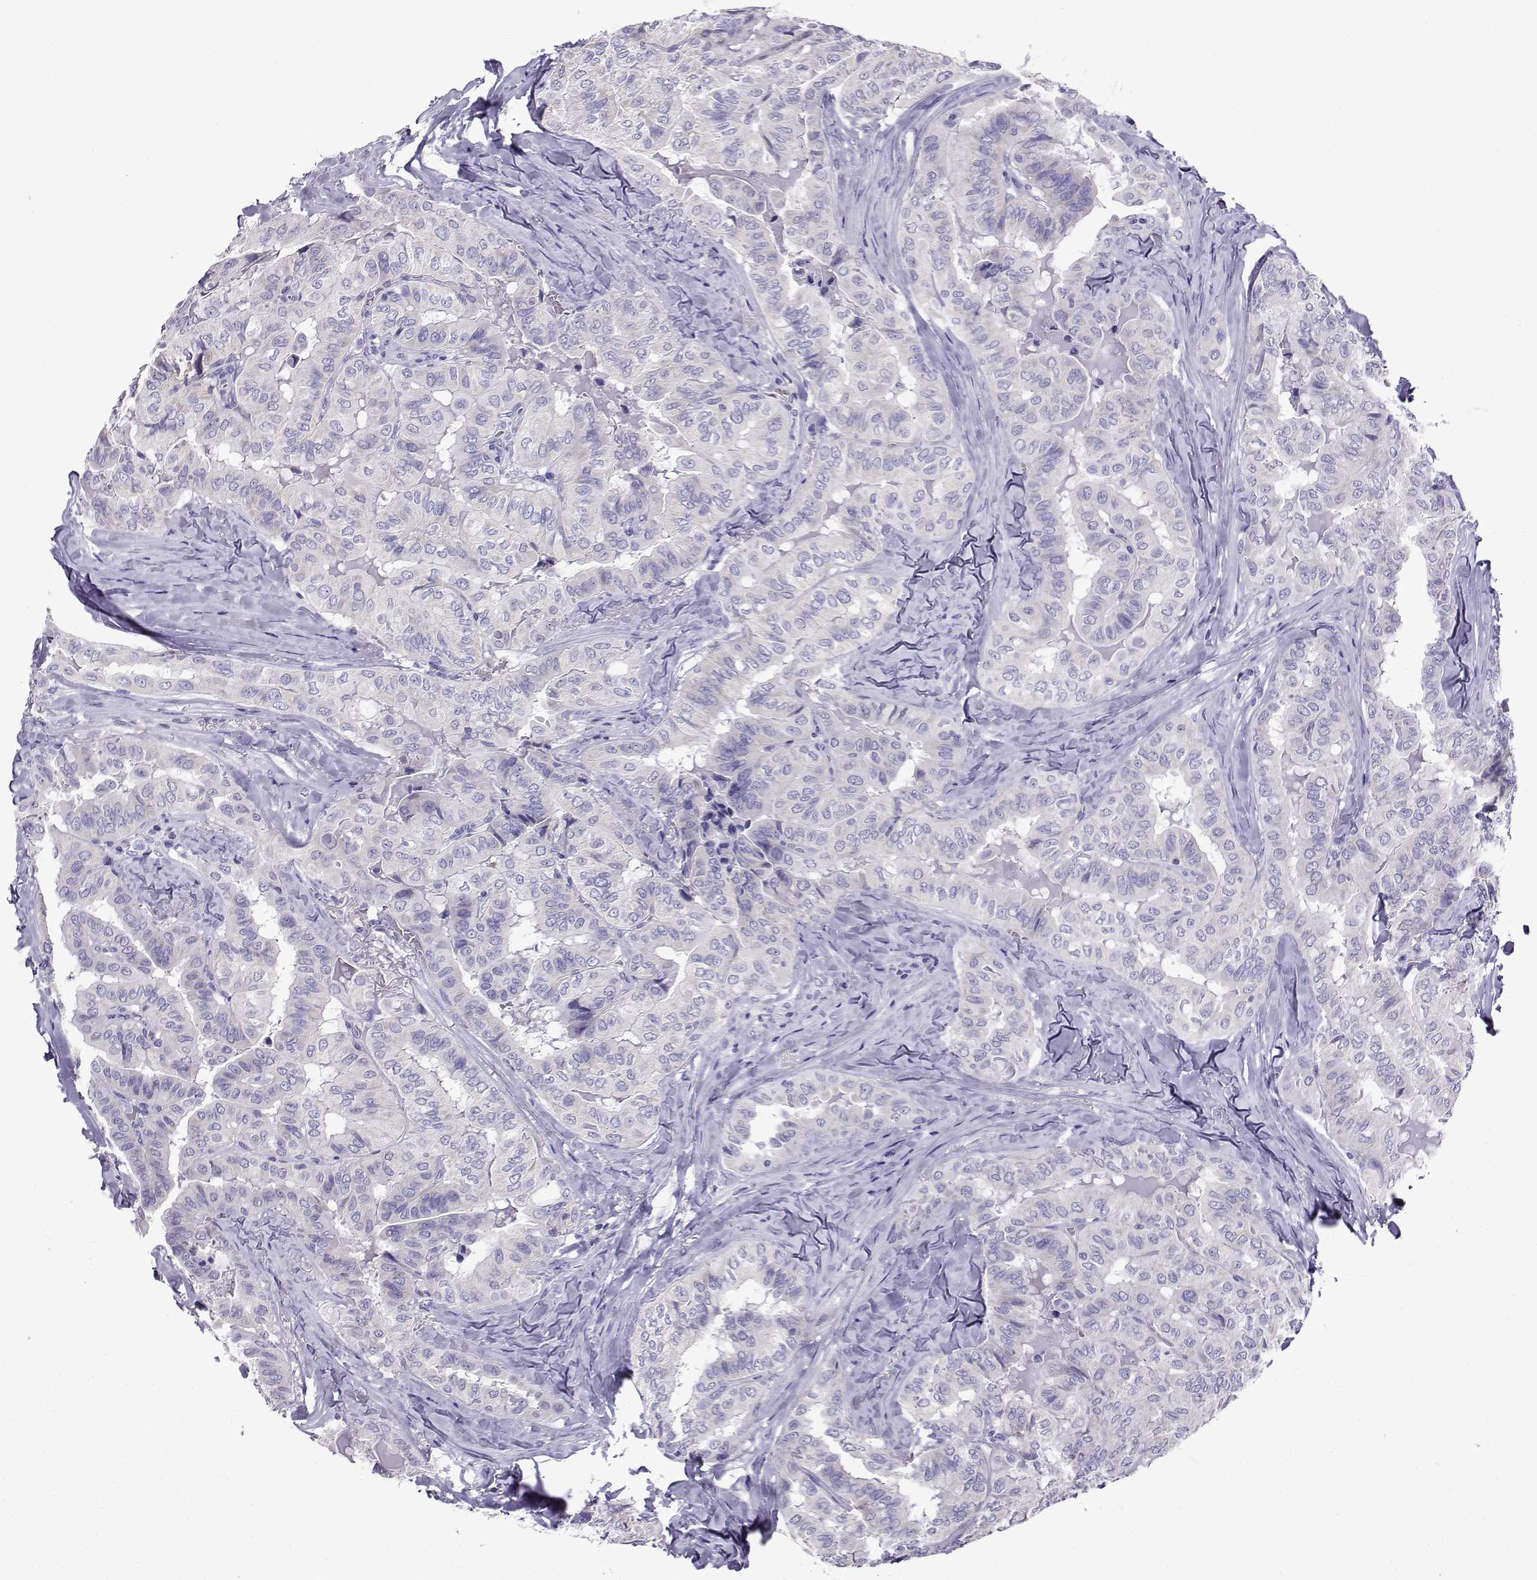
{"staining": {"intensity": "negative", "quantity": "none", "location": "none"}, "tissue": "thyroid cancer", "cell_type": "Tumor cells", "image_type": "cancer", "snomed": [{"axis": "morphology", "description": "Papillary adenocarcinoma, NOS"}, {"axis": "topography", "description": "Thyroid gland"}], "caption": "DAB immunohistochemical staining of papillary adenocarcinoma (thyroid) shows no significant positivity in tumor cells. (Immunohistochemistry, brightfield microscopy, high magnification).", "gene": "LINGO1", "patient": {"sex": "female", "age": 68}}